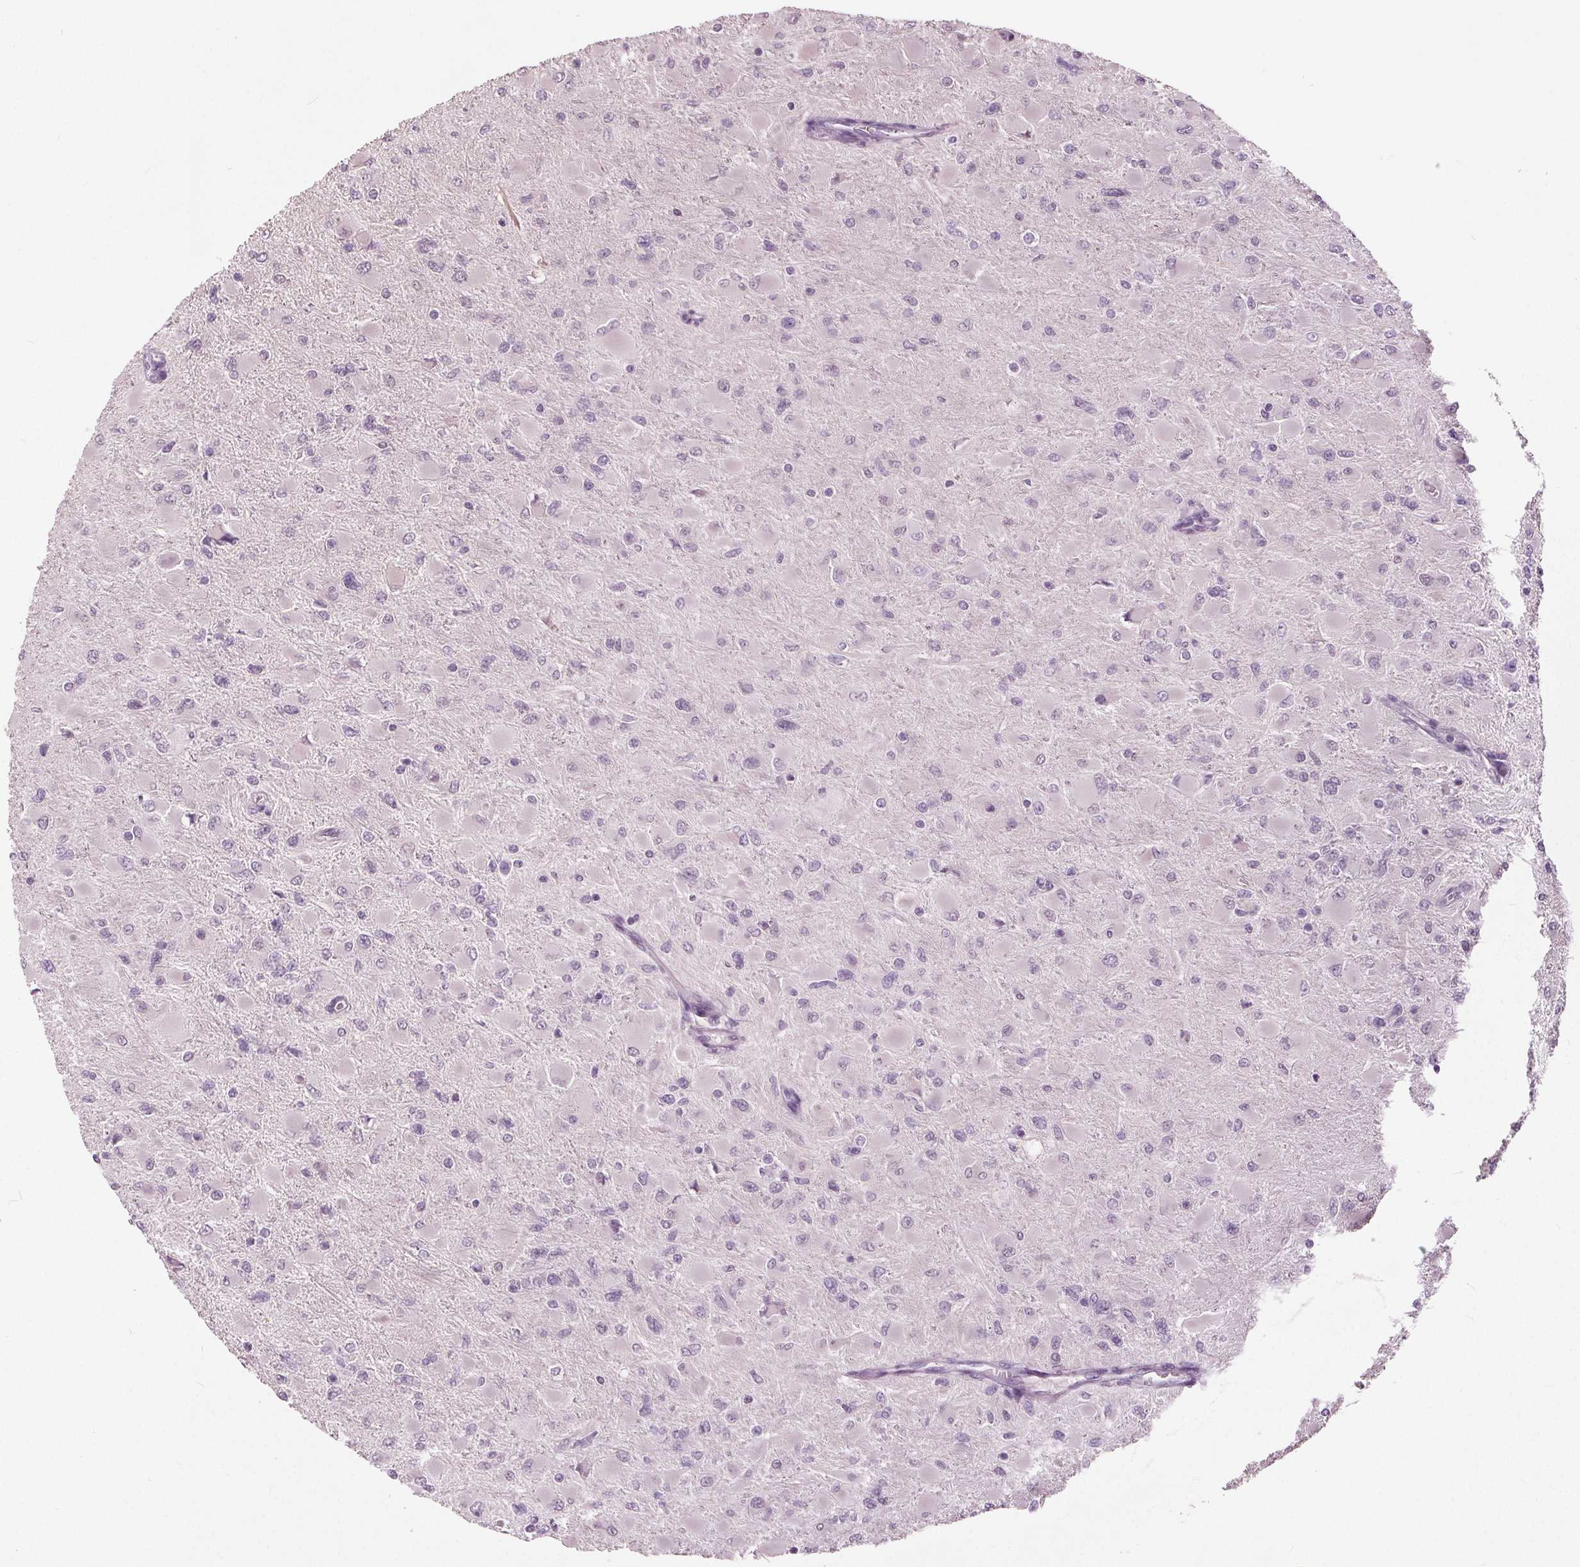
{"staining": {"intensity": "negative", "quantity": "none", "location": "none"}, "tissue": "glioma", "cell_type": "Tumor cells", "image_type": "cancer", "snomed": [{"axis": "morphology", "description": "Glioma, malignant, High grade"}, {"axis": "topography", "description": "Cerebral cortex"}], "caption": "Glioma stained for a protein using immunohistochemistry (IHC) displays no positivity tumor cells.", "gene": "TKFC", "patient": {"sex": "female", "age": 36}}